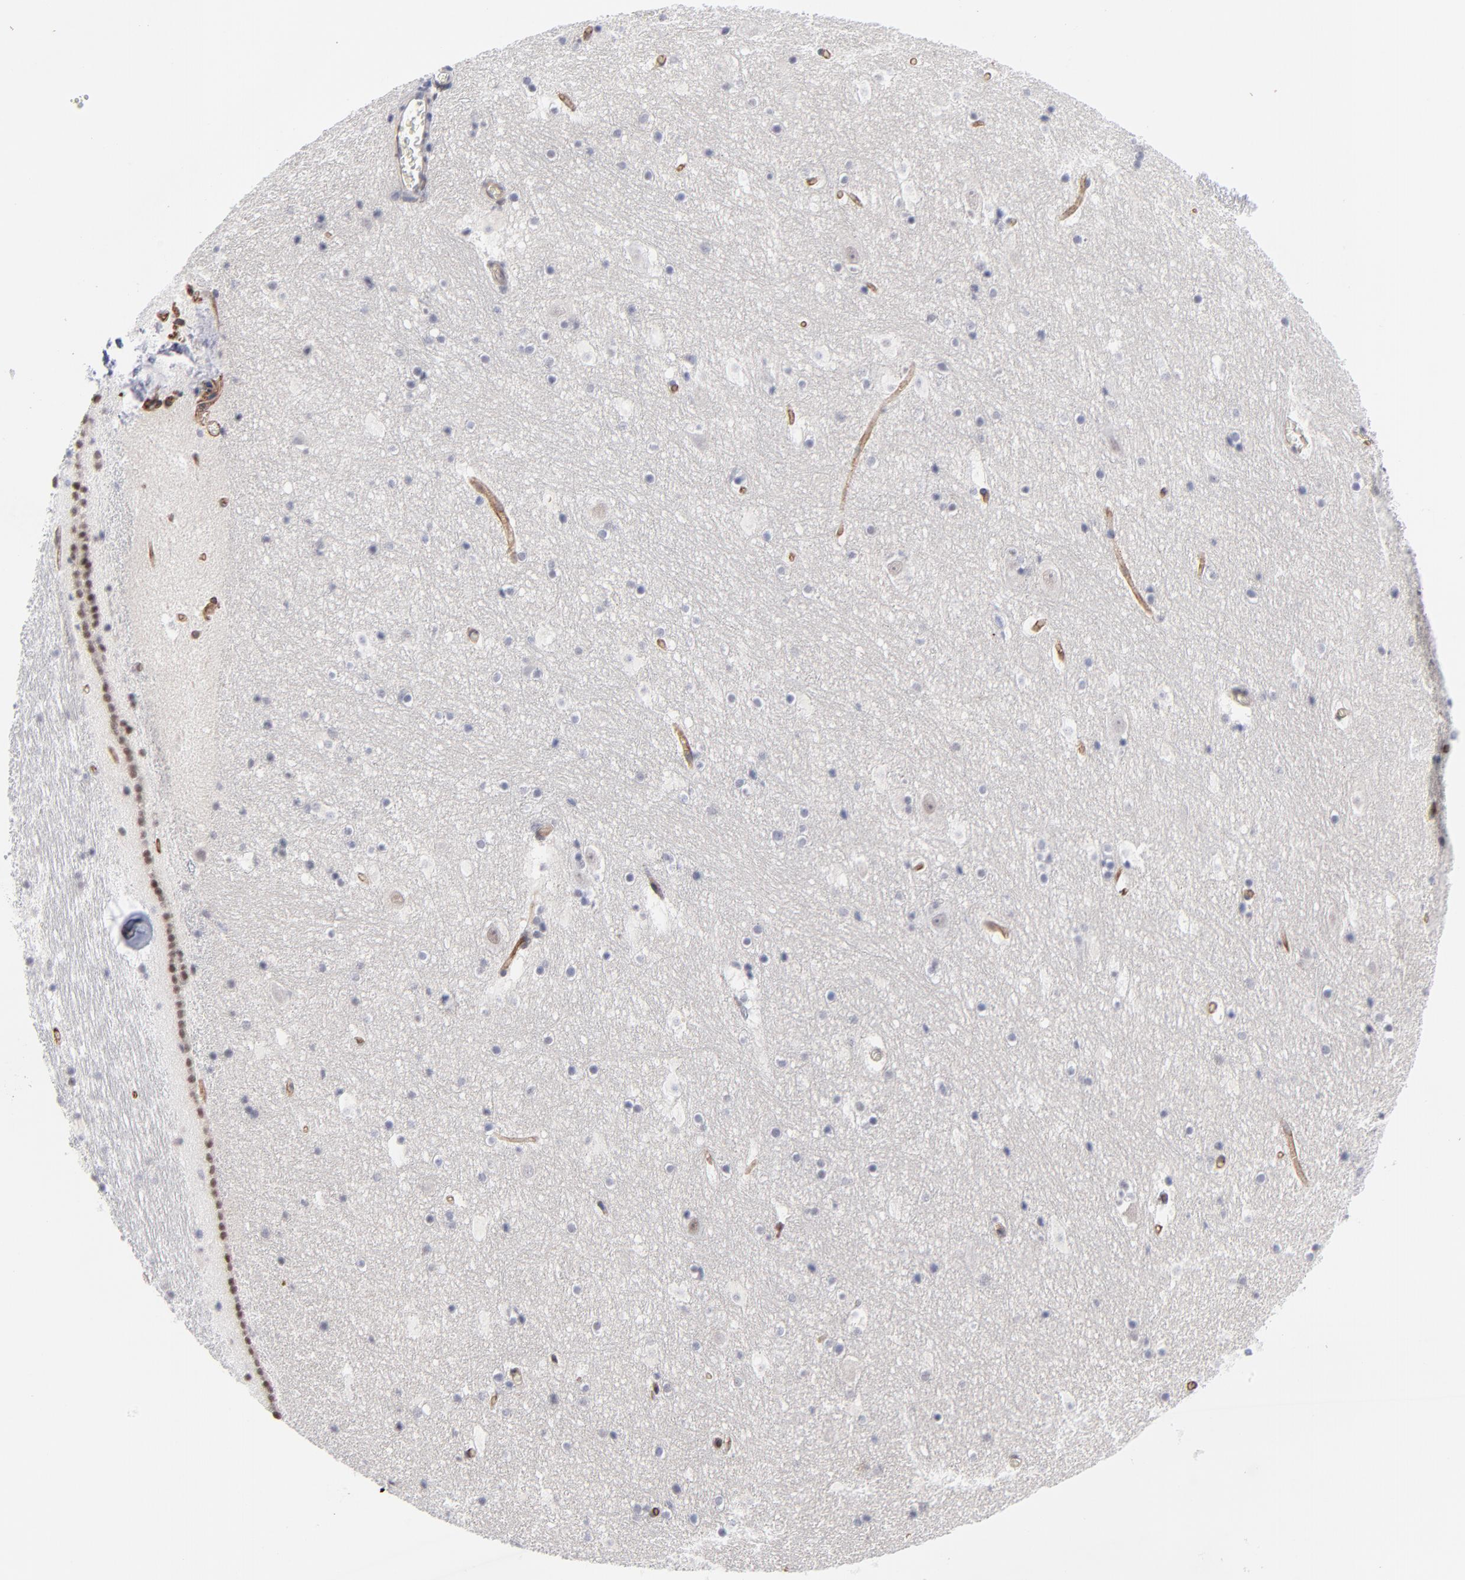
{"staining": {"intensity": "weak", "quantity": "<25%", "location": "nuclear"}, "tissue": "hippocampus", "cell_type": "Glial cells", "image_type": "normal", "snomed": [{"axis": "morphology", "description": "Normal tissue, NOS"}, {"axis": "topography", "description": "Hippocampus"}], "caption": "Immunohistochemistry (IHC) photomicrograph of unremarkable hippocampus: hippocampus stained with DAB demonstrates no significant protein positivity in glial cells. Nuclei are stained in blue.", "gene": "NBN", "patient": {"sex": "male", "age": 45}}